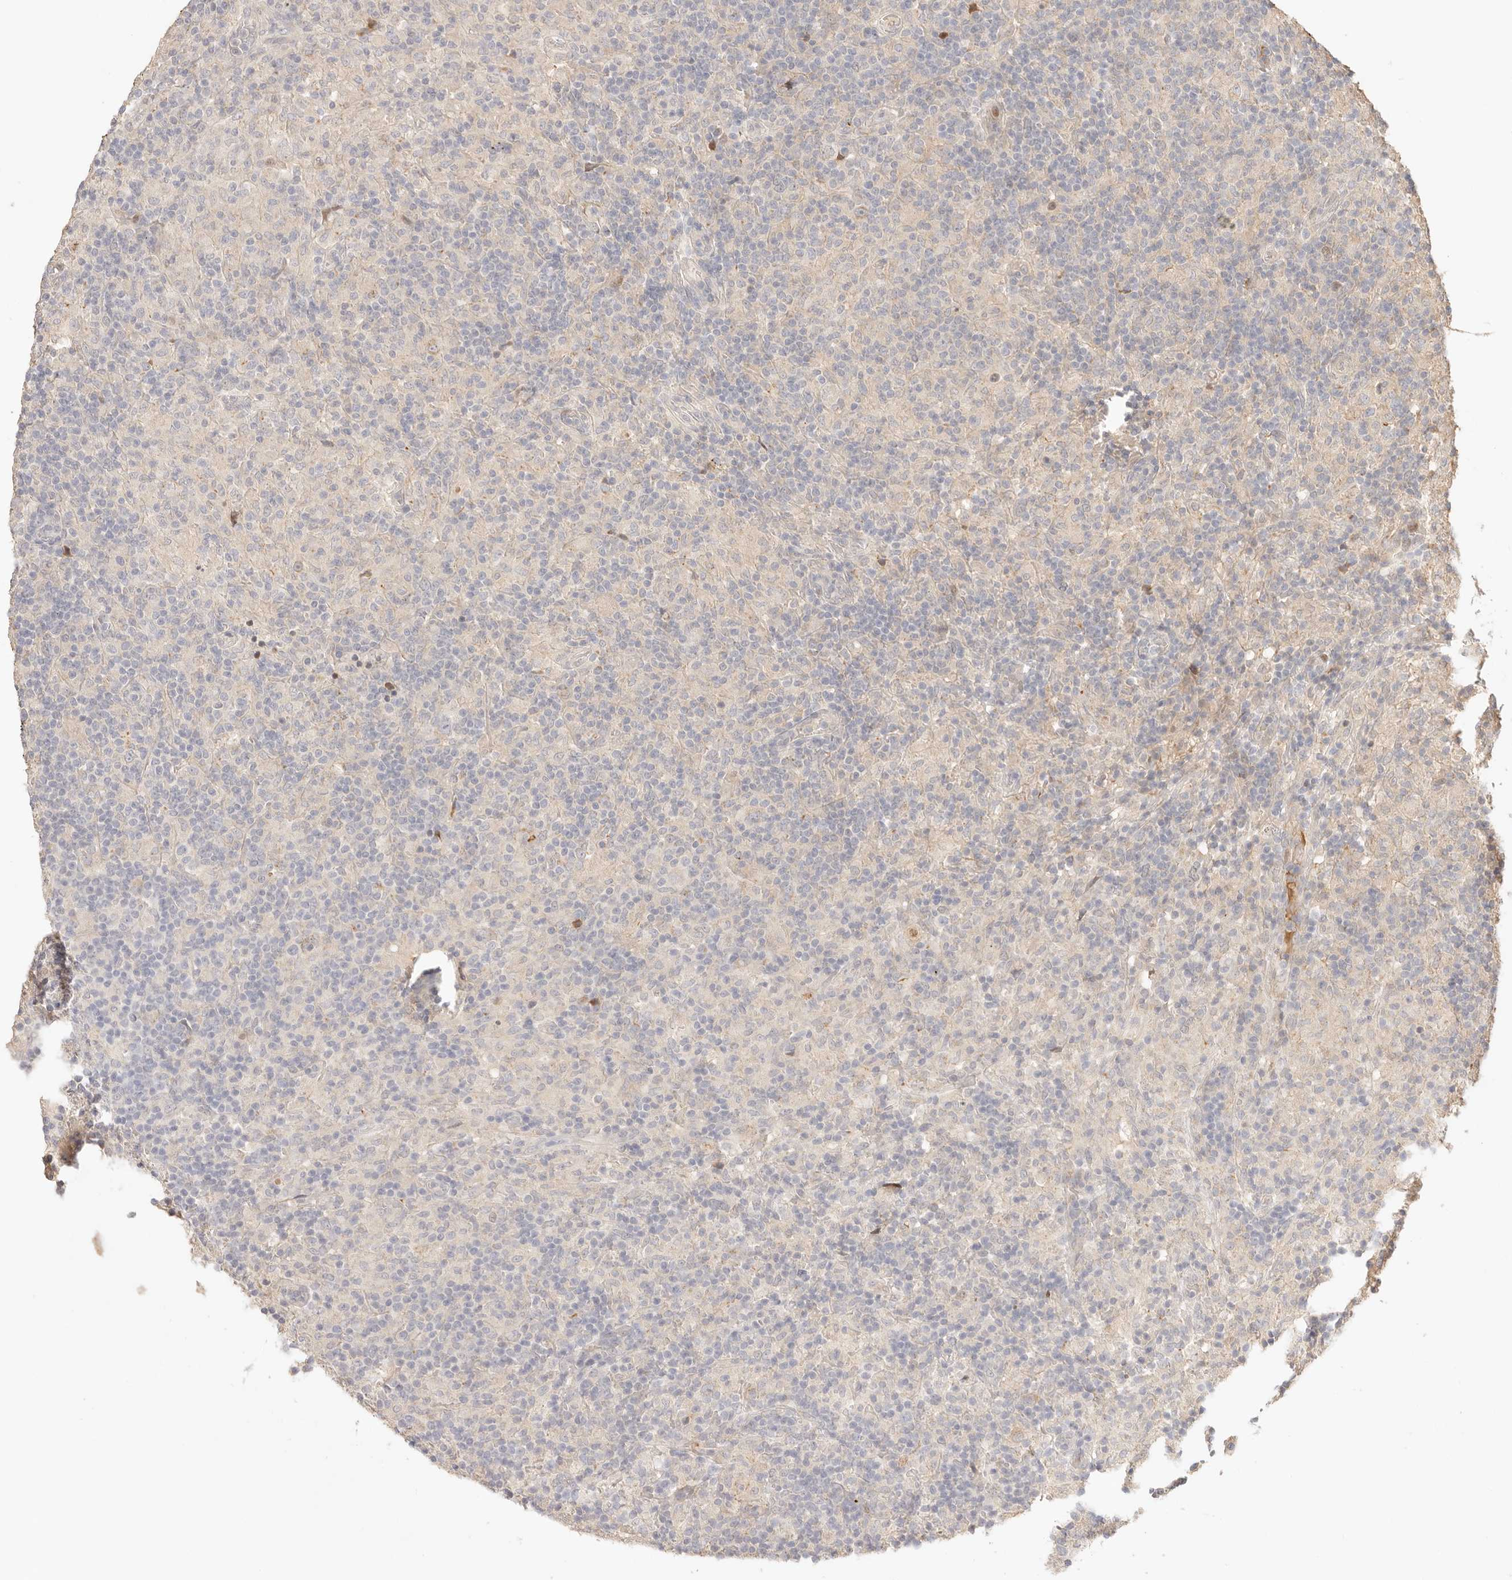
{"staining": {"intensity": "negative", "quantity": "none", "location": "none"}, "tissue": "lymphoma", "cell_type": "Tumor cells", "image_type": "cancer", "snomed": [{"axis": "morphology", "description": "Hodgkin's disease, NOS"}, {"axis": "topography", "description": "Lymph node"}], "caption": "Protein analysis of Hodgkin's disease demonstrates no significant expression in tumor cells.", "gene": "PHLDA3", "patient": {"sex": "male", "age": 70}}